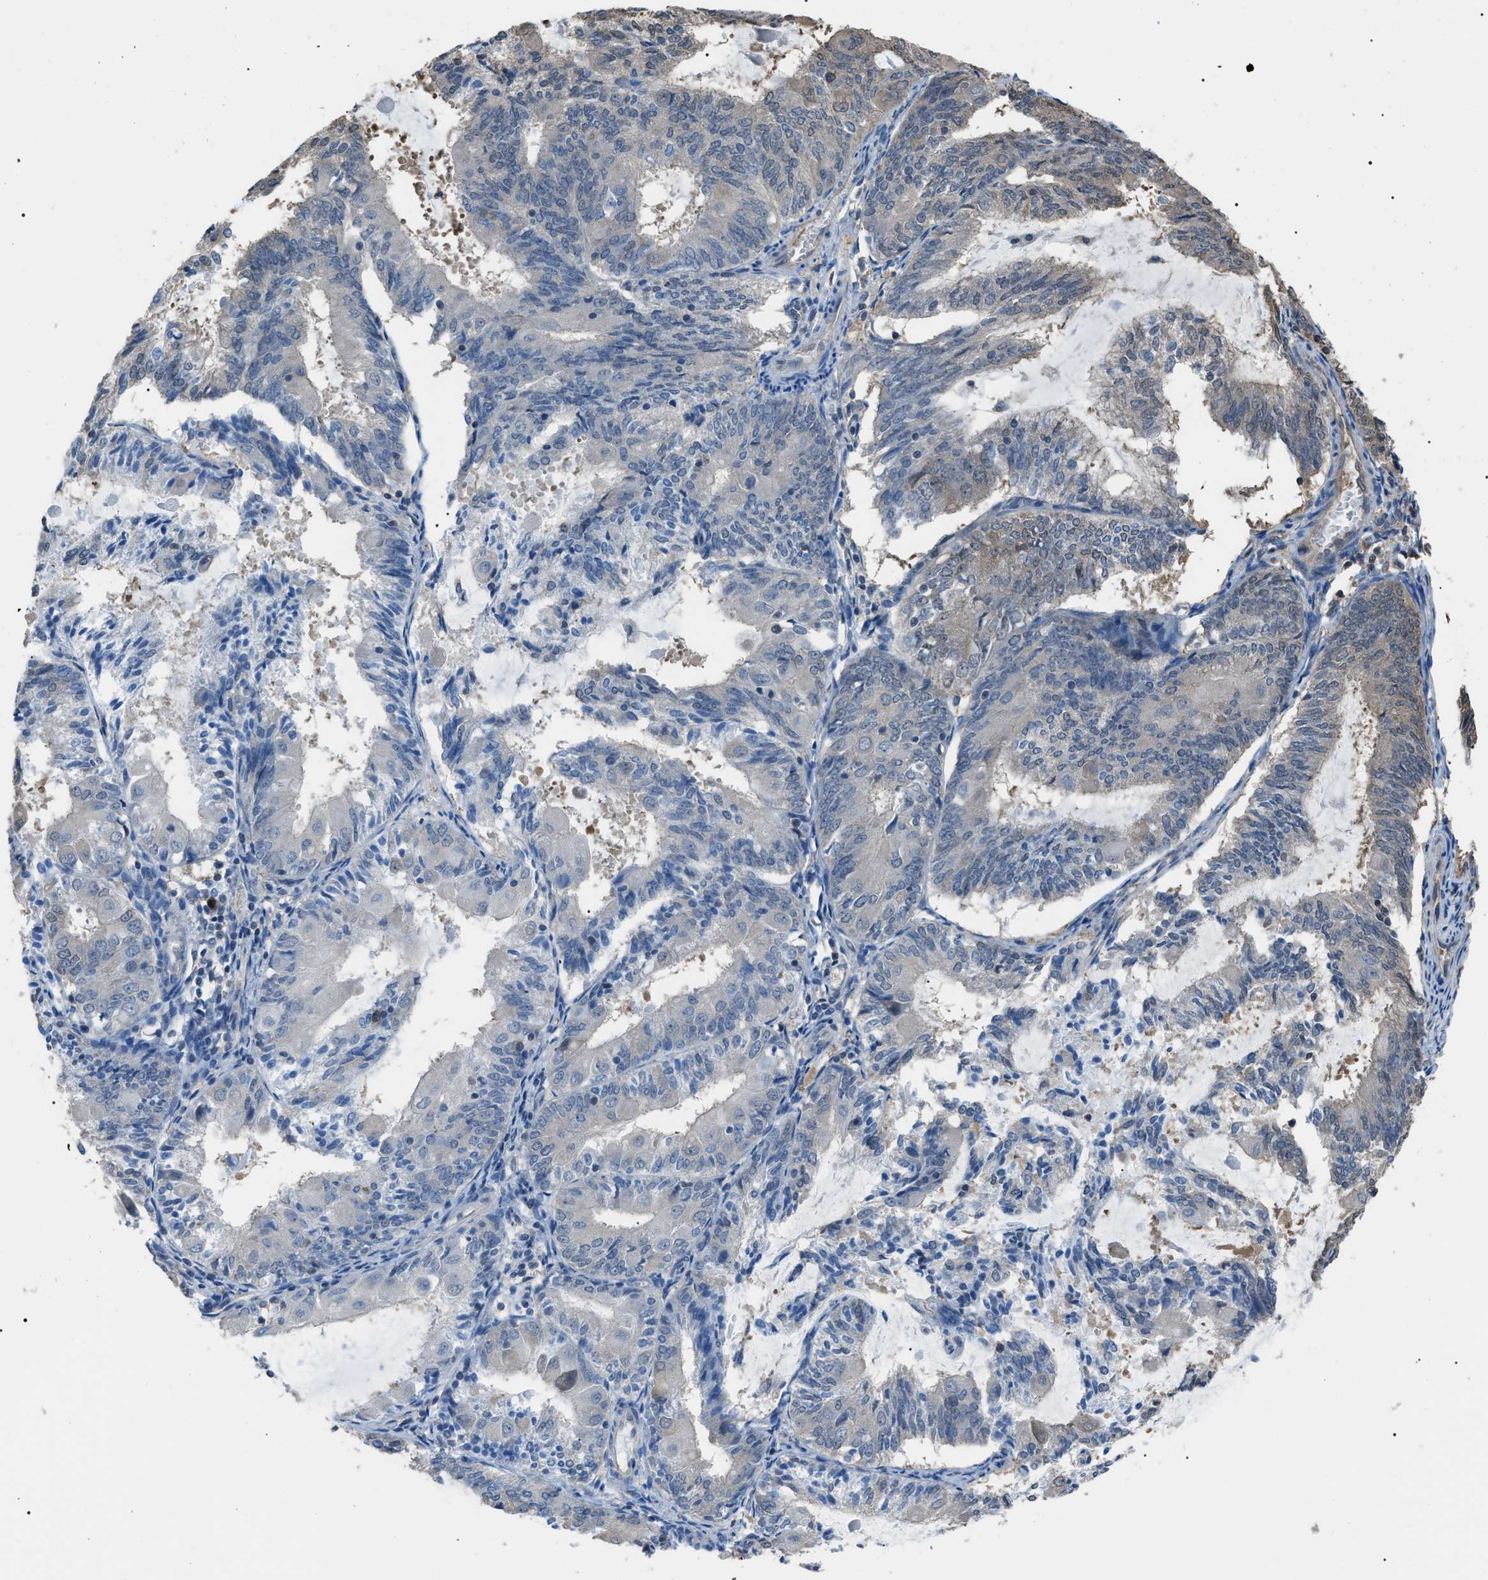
{"staining": {"intensity": "negative", "quantity": "none", "location": "none"}, "tissue": "endometrial cancer", "cell_type": "Tumor cells", "image_type": "cancer", "snomed": [{"axis": "morphology", "description": "Adenocarcinoma, NOS"}, {"axis": "topography", "description": "Endometrium"}], "caption": "Immunohistochemistry of endometrial cancer (adenocarcinoma) demonstrates no expression in tumor cells.", "gene": "PDCD5", "patient": {"sex": "female", "age": 81}}